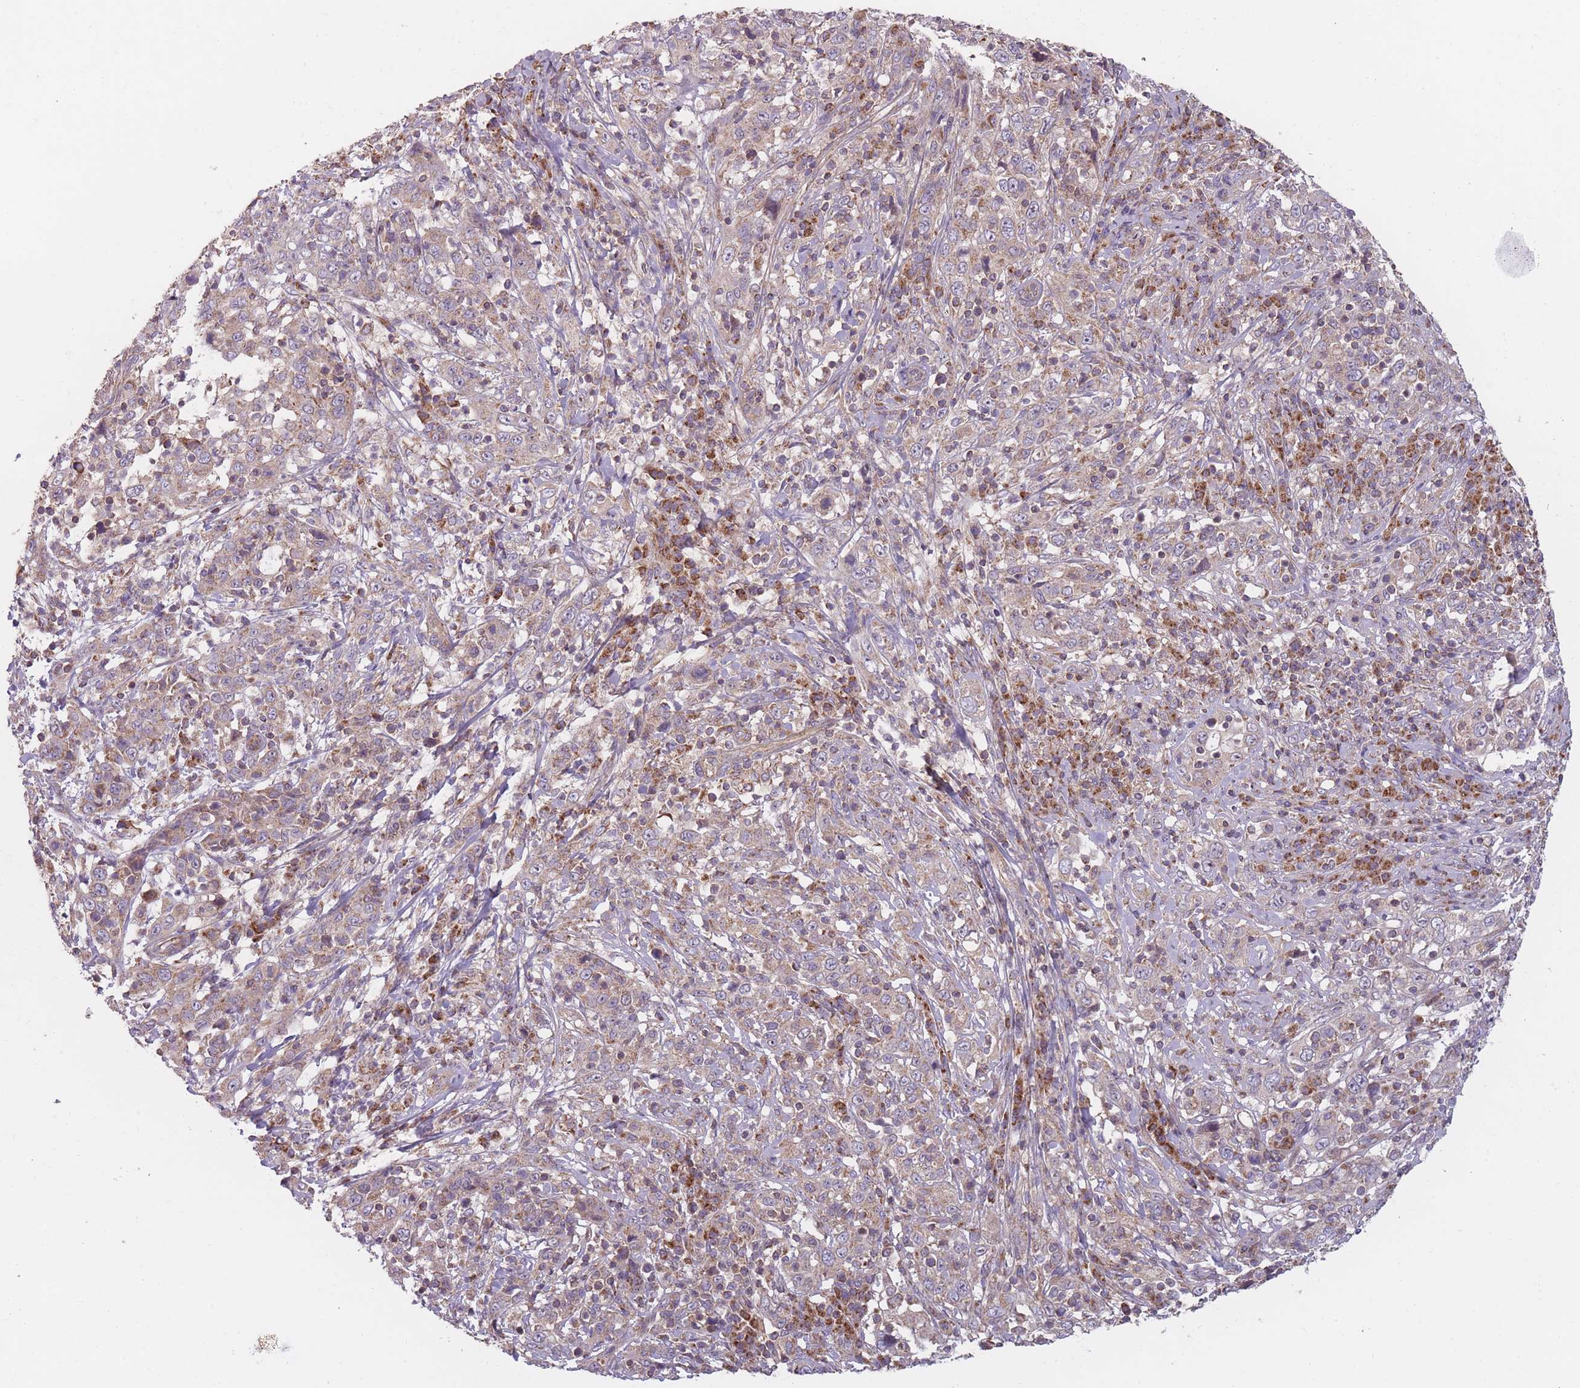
{"staining": {"intensity": "weak", "quantity": "25%-75%", "location": "cytoplasmic/membranous"}, "tissue": "cervical cancer", "cell_type": "Tumor cells", "image_type": "cancer", "snomed": [{"axis": "morphology", "description": "Squamous cell carcinoma, NOS"}, {"axis": "topography", "description": "Cervix"}], "caption": "The immunohistochemical stain labels weak cytoplasmic/membranous expression in tumor cells of cervical cancer tissue. Immunohistochemistry (ihc) stains the protein of interest in brown and the nuclei are stained blue.", "gene": "NDUFA9", "patient": {"sex": "female", "age": 46}}